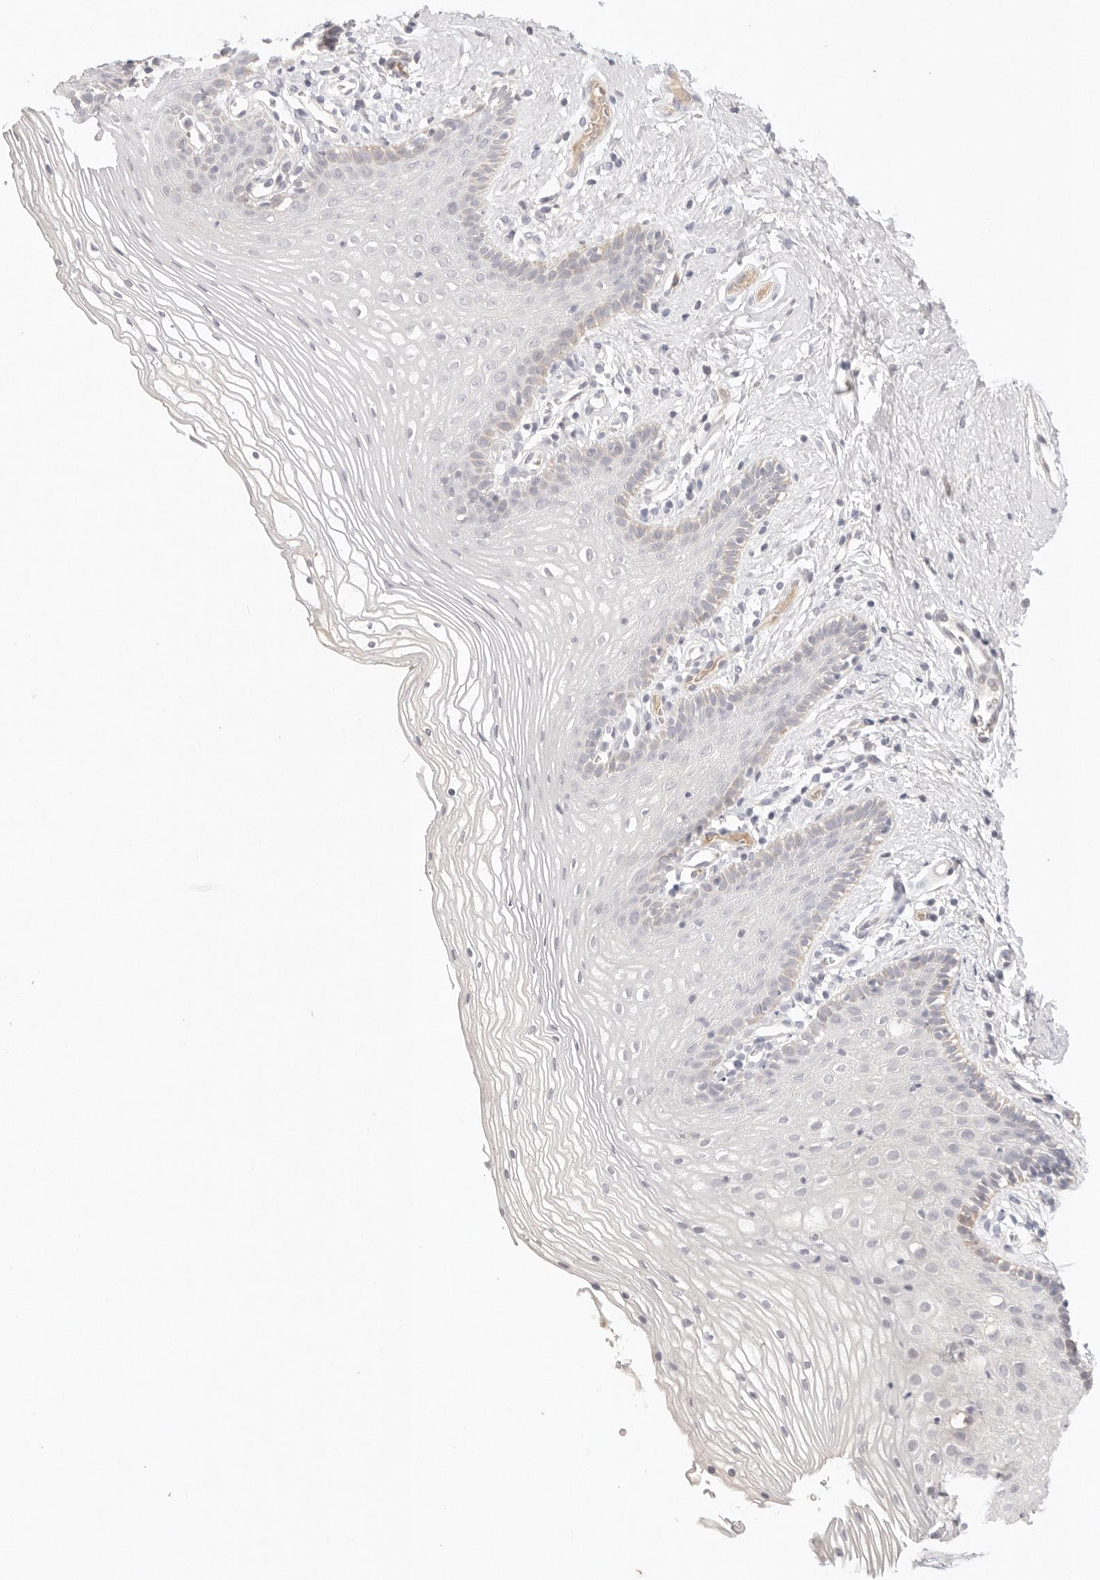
{"staining": {"intensity": "weak", "quantity": "<25%", "location": "cytoplasmic/membranous"}, "tissue": "vagina", "cell_type": "Squamous epithelial cells", "image_type": "normal", "snomed": [{"axis": "morphology", "description": "Normal tissue, NOS"}, {"axis": "topography", "description": "Vagina"}], "caption": "DAB (3,3'-diaminobenzidine) immunohistochemical staining of unremarkable human vagina demonstrates no significant staining in squamous epithelial cells.", "gene": "SPHK1", "patient": {"sex": "female", "age": 32}}